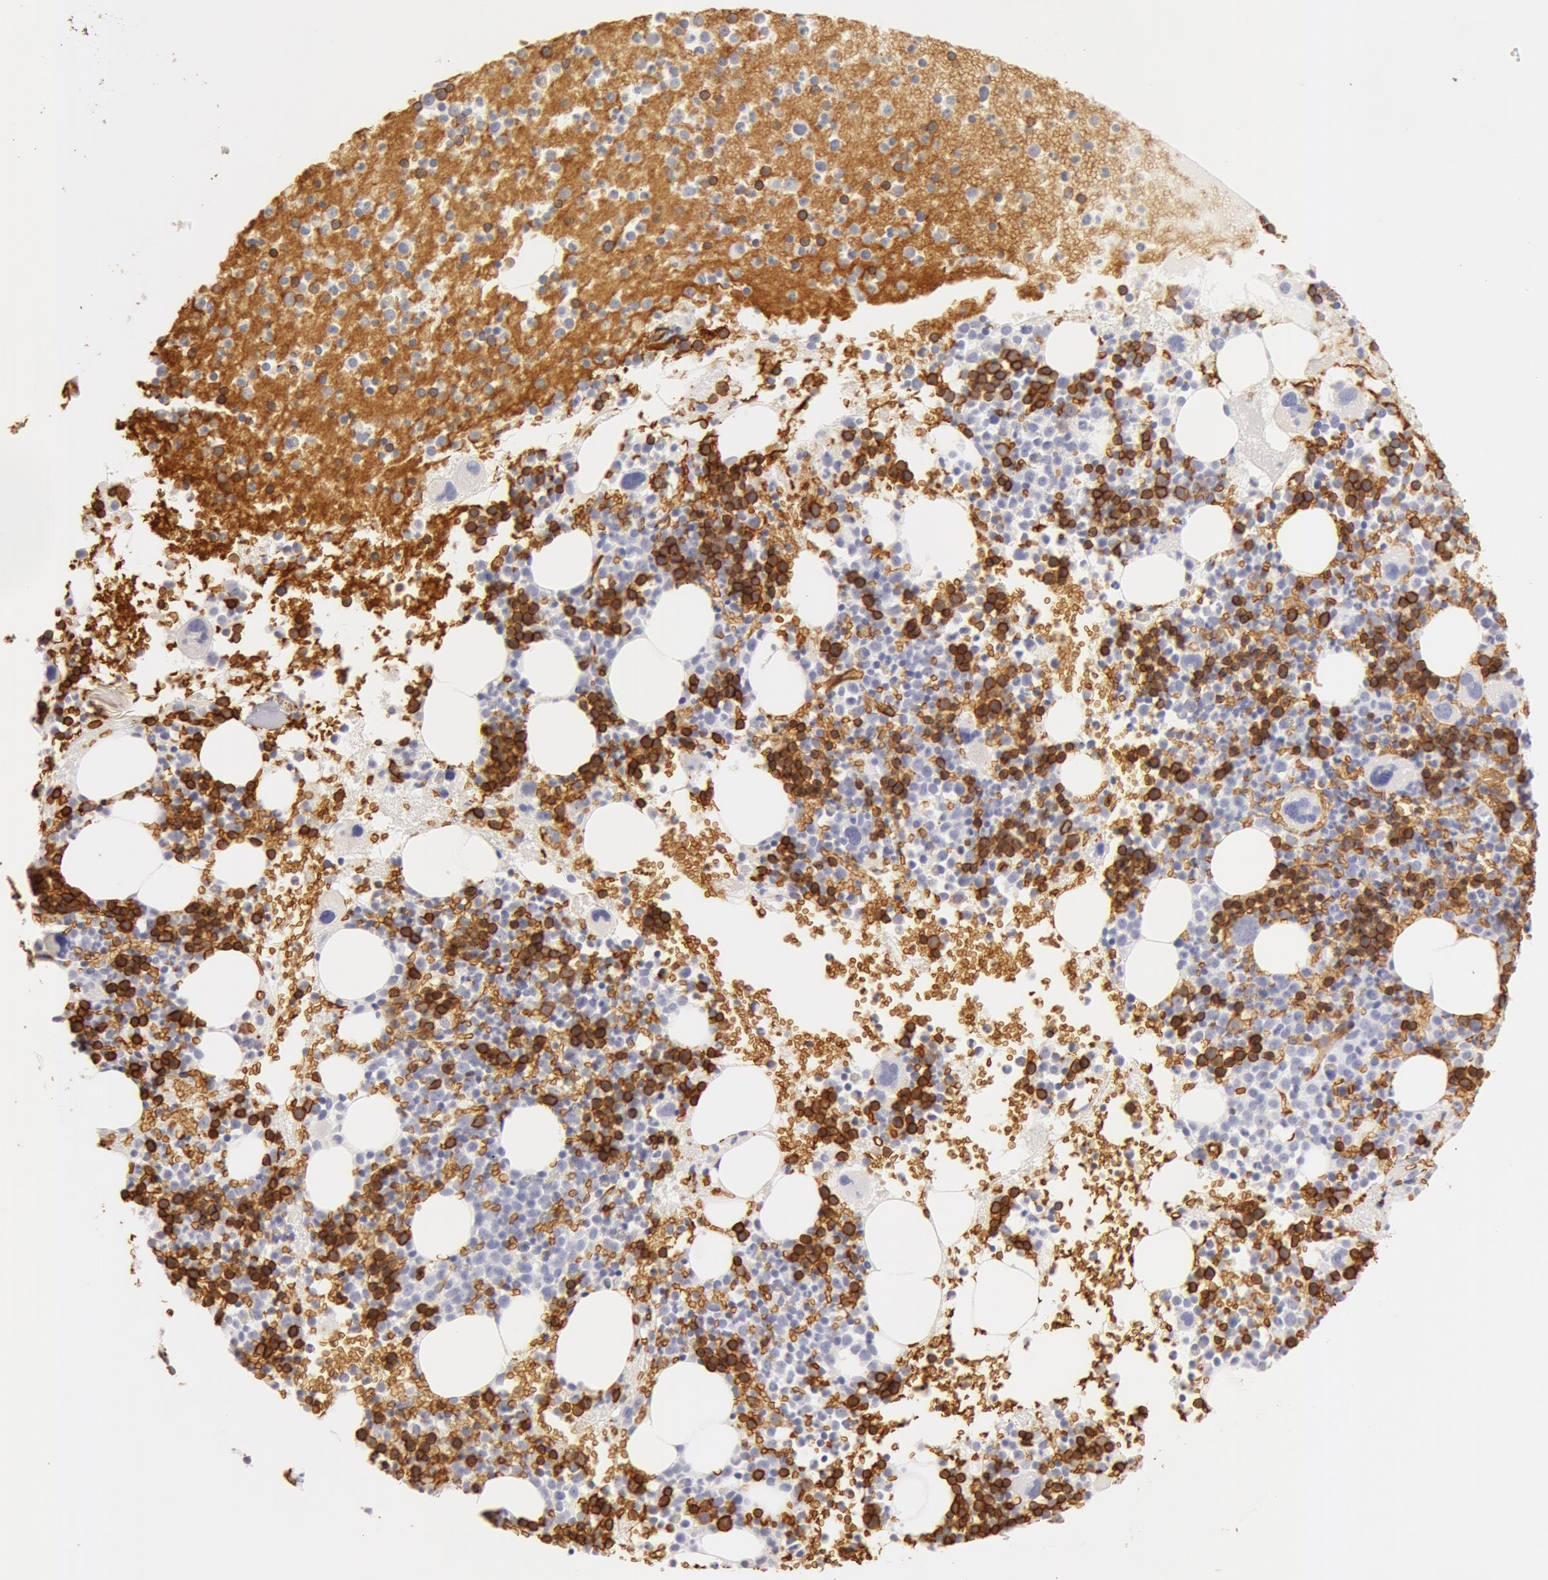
{"staining": {"intensity": "strong", "quantity": "25%-75%", "location": "cytoplasmic/membranous"}, "tissue": "bone marrow", "cell_type": "Hematopoietic cells", "image_type": "normal", "snomed": [{"axis": "morphology", "description": "Normal tissue, NOS"}, {"axis": "topography", "description": "Bone marrow"}], "caption": "Immunohistochemistry photomicrograph of normal bone marrow: human bone marrow stained using immunohistochemistry displays high levels of strong protein expression localized specifically in the cytoplasmic/membranous of hematopoietic cells, appearing as a cytoplasmic/membranous brown color.", "gene": "AQP1", "patient": {"sex": "male", "age": 34}}